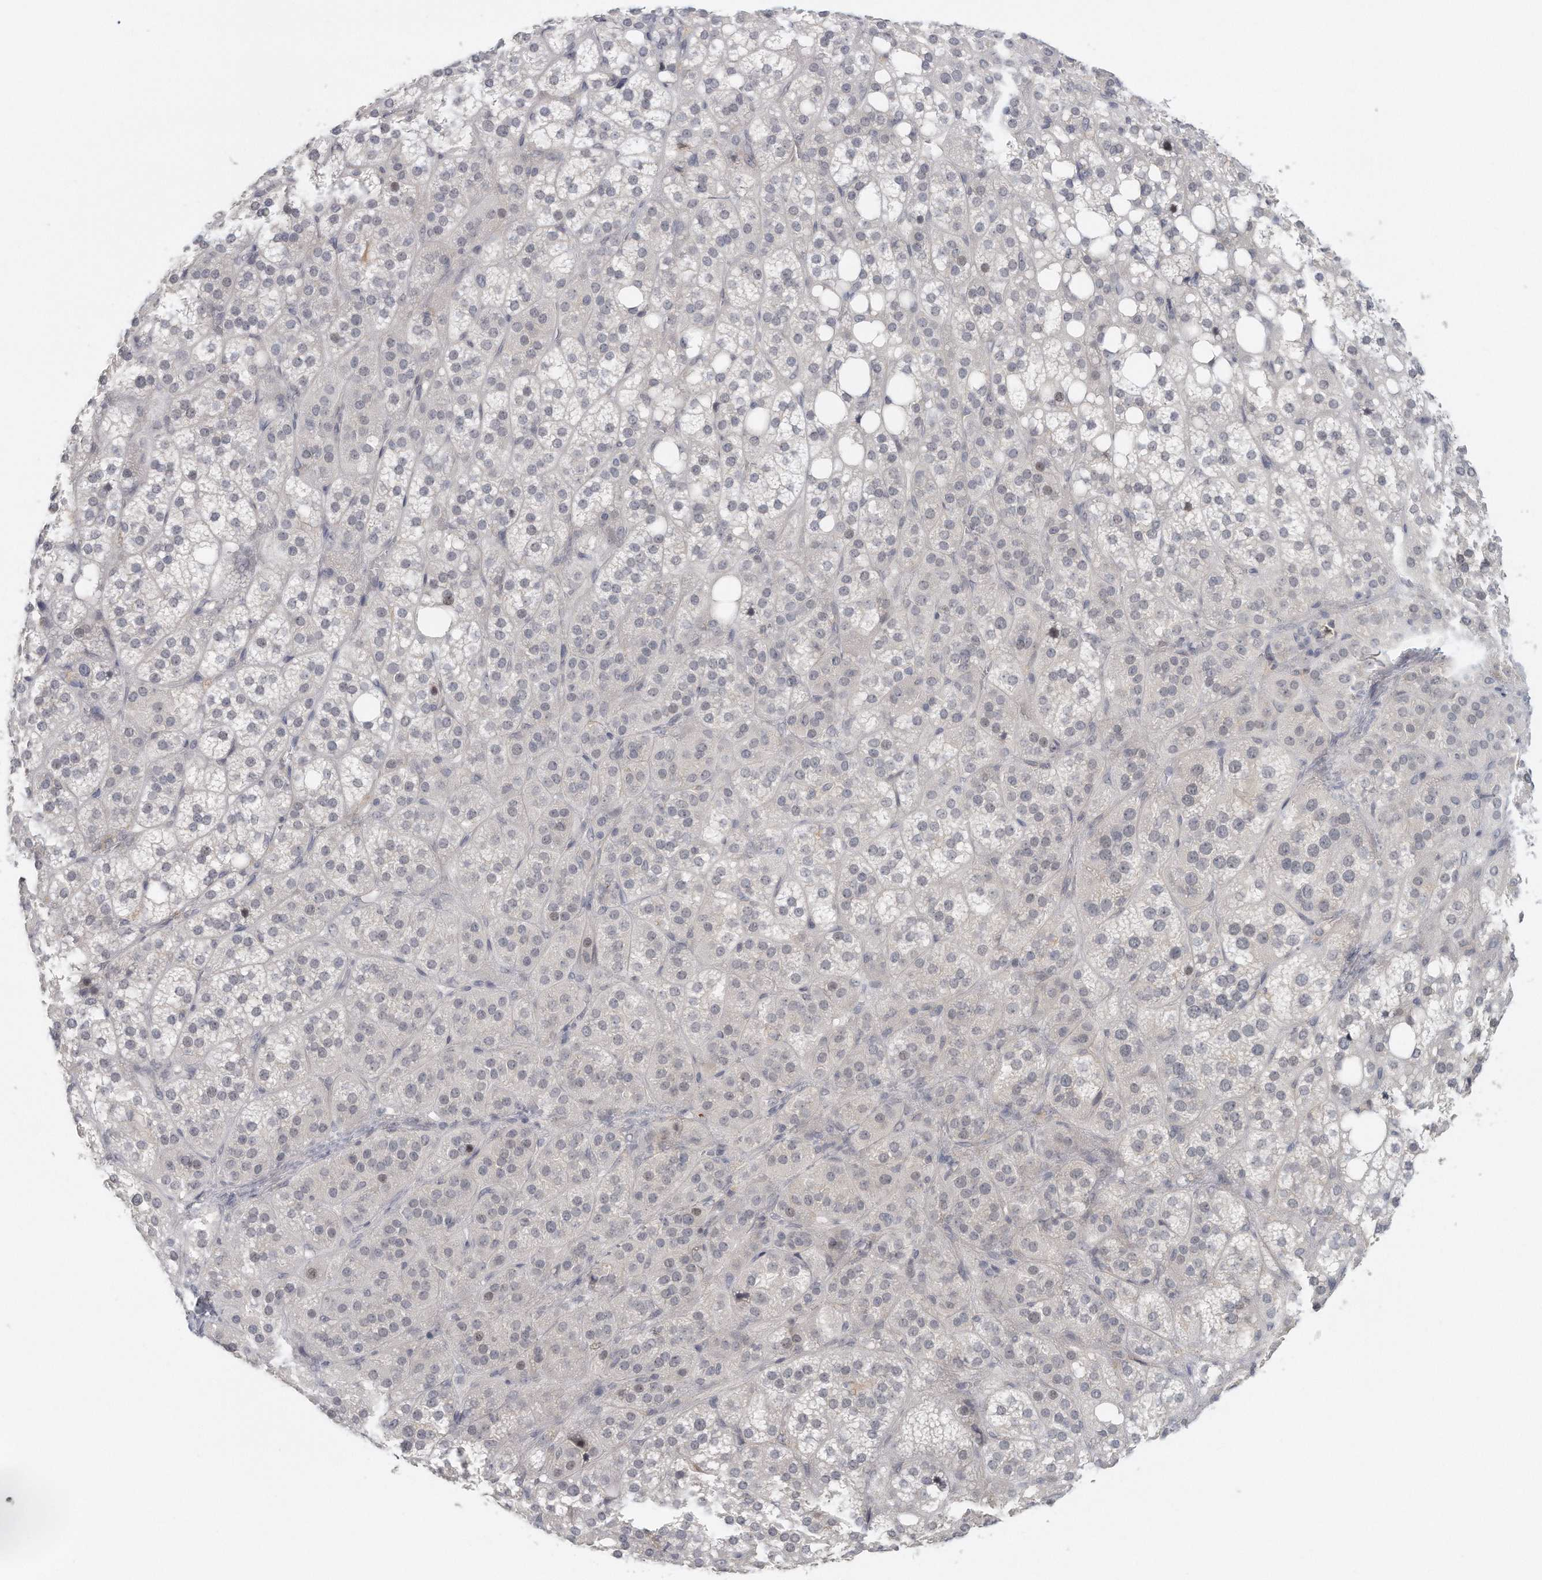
{"staining": {"intensity": "moderate", "quantity": "<25%", "location": "cytoplasmic/membranous"}, "tissue": "adrenal gland", "cell_type": "Glandular cells", "image_type": "normal", "snomed": [{"axis": "morphology", "description": "Normal tissue, NOS"}, {"axis": "topography", "description": "Adrenal gland"}], "caption": "Unremarkable adrenal gland reveals moderate cytoplasmic/membranous positivity in approximately <25% of glandular cells The protein is shown in brown color, while the nuclei are stained blue..", "gene": "DDX43", "patient": {"sex": "female", "age": 59}}